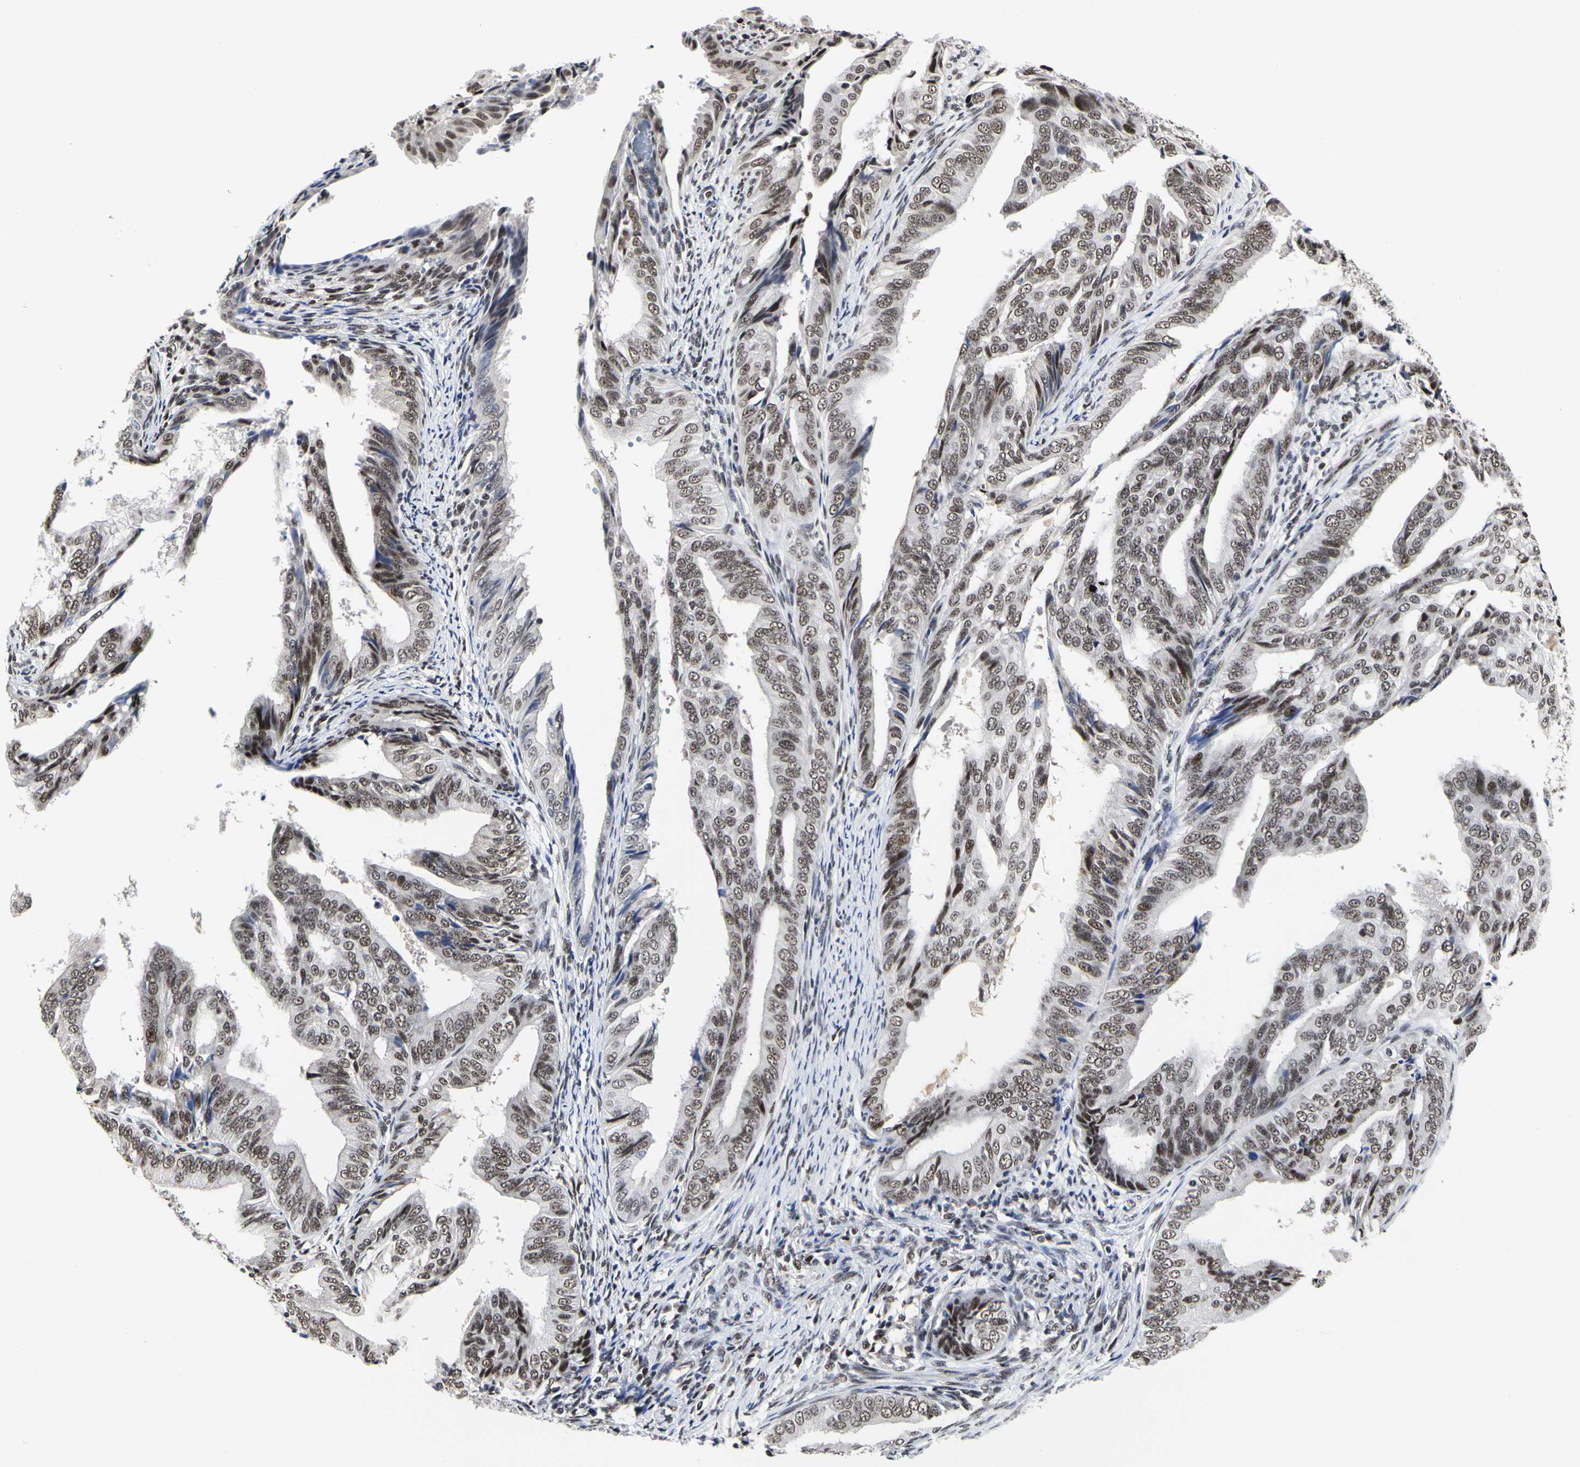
{"staining": {"intensity": "moderate", "quantity": ">75%", "location": "nuclear"}, "tissue": "endometrial cancer", "cell_type": "Tumor cells", "image_type": "cancer", "snomed": [{"axis": "morphology", "description": "Adenocarcinoma, NOS"}, {"axis": "topography", "description": "Endometrium"}], "caption": "Moderate nuclear expression for a protein is identified in about >75% of tumor cells of endometrial cancer (adenocarcinoma) using immunohistochemistry.", "gene": "PRMT3", "patient": {"sex": "female", "age": 58}}